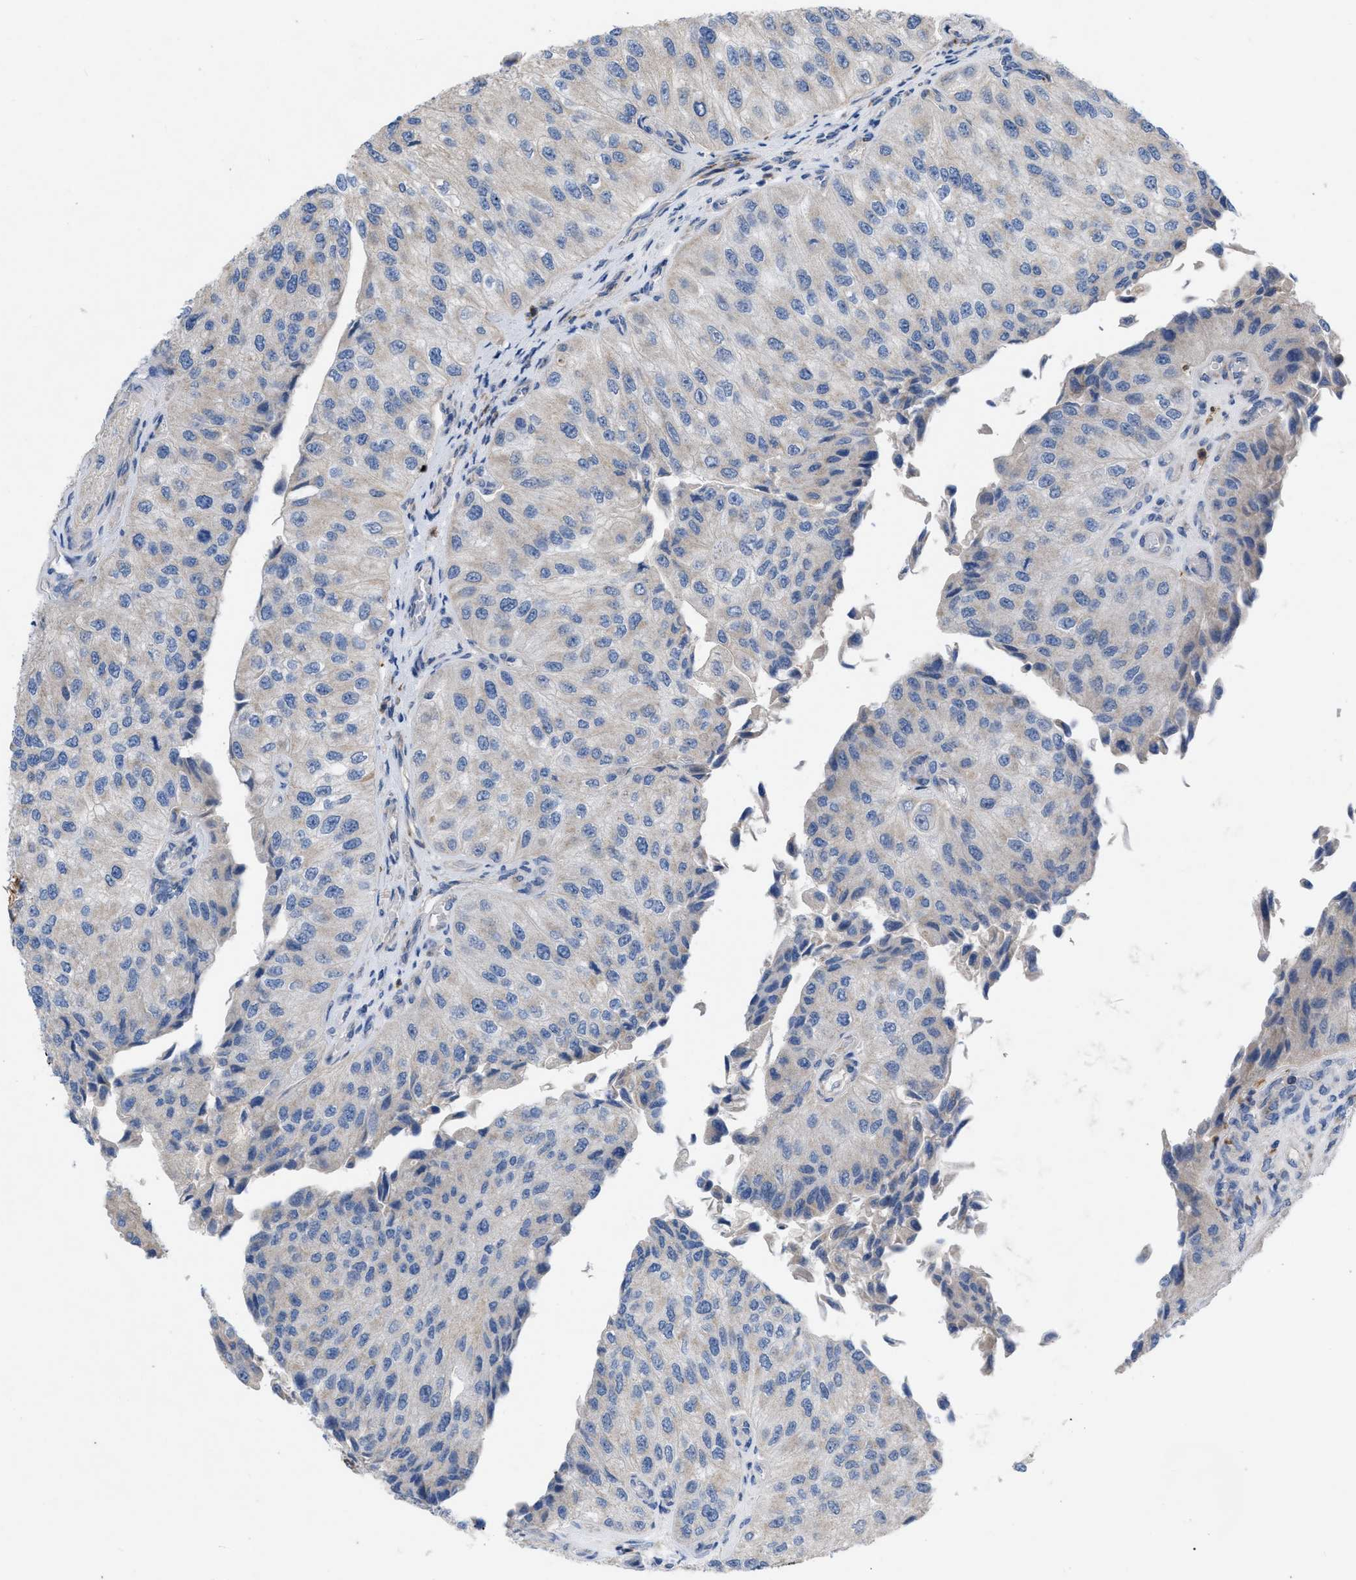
{"staining": {"intensity": "negative", "quantity": "none", "location": "none"}, "tissue": "urothelial cancer", "cell_type": "Tumor cells", "image_type": "cancer", "snomed": [{"axis": "morphology", "description": "Urothelial carcinoma, High grade"}, {"axis": "topography", "description": "Kidney"}, {"axis": "topography", "description": "Urinary bladder"}], "caption": "DAB (3,3'-diaminobenzidine) immunohistochemical staining of human urothelial cancer exhibits no significant expression in tumor cells.", "gene": "PLPPR5", "patient": {"sex": "male", "age": 77}}